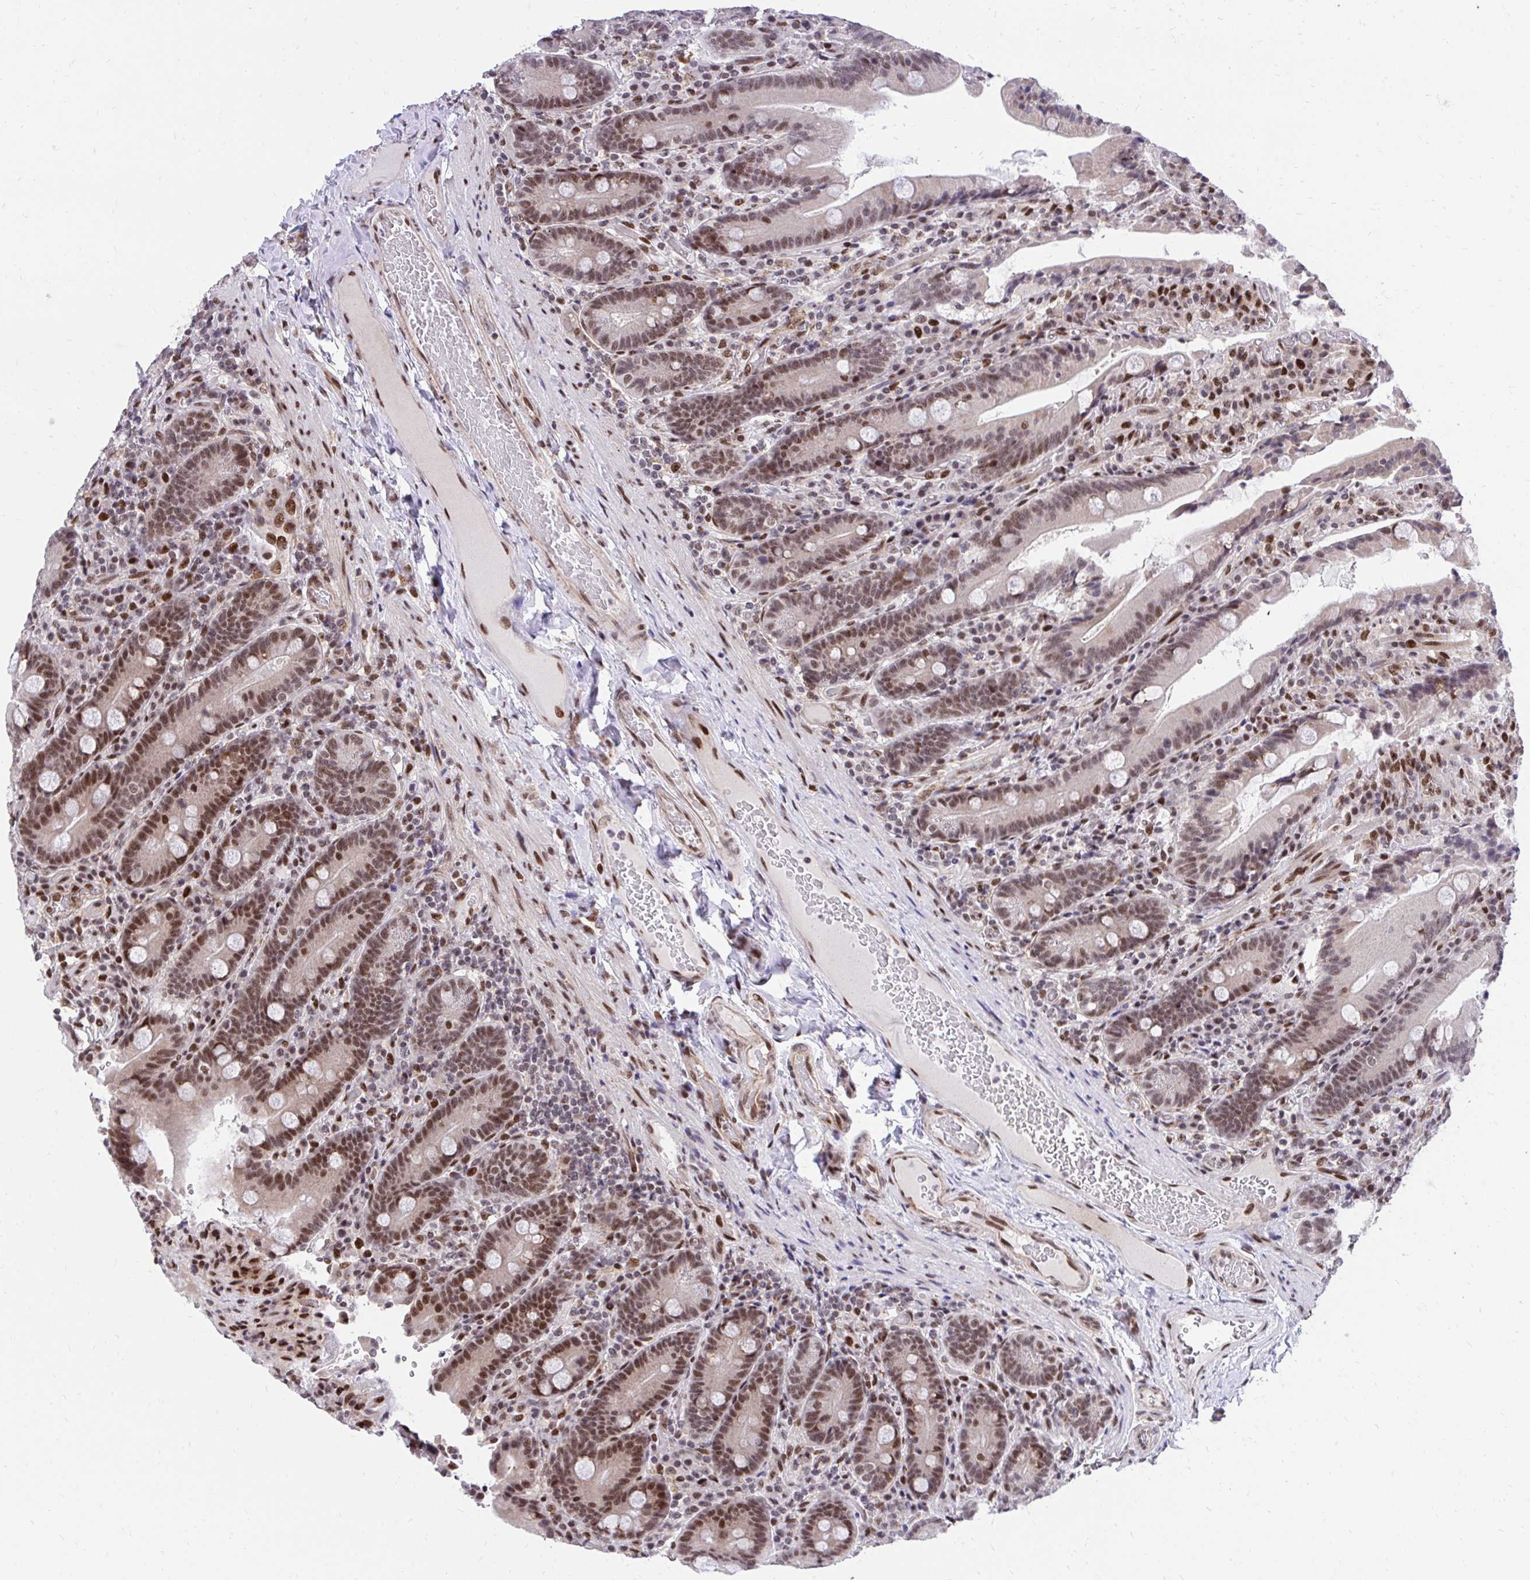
{"staining": {"intensity": "strong", "quantity": ">75%", "location": "nuclear"}, "tissue": "duodenum", "cell_type": "Glandular cells", "image_type": "normal", "snomed": [{"axis": "morphology", "description": "Normal tissue, NOS"}, {"axis": "topography", "description": "Duodenum"}], "caption": "The immunohistochemical stain highlights strong nuclear staining in glandular cells of benign duodenum. The protein is shown in brown color, while the nuclei are stained blue.", "gene": "HOXA4", "patient": {"sex": "female", "age": 62}}